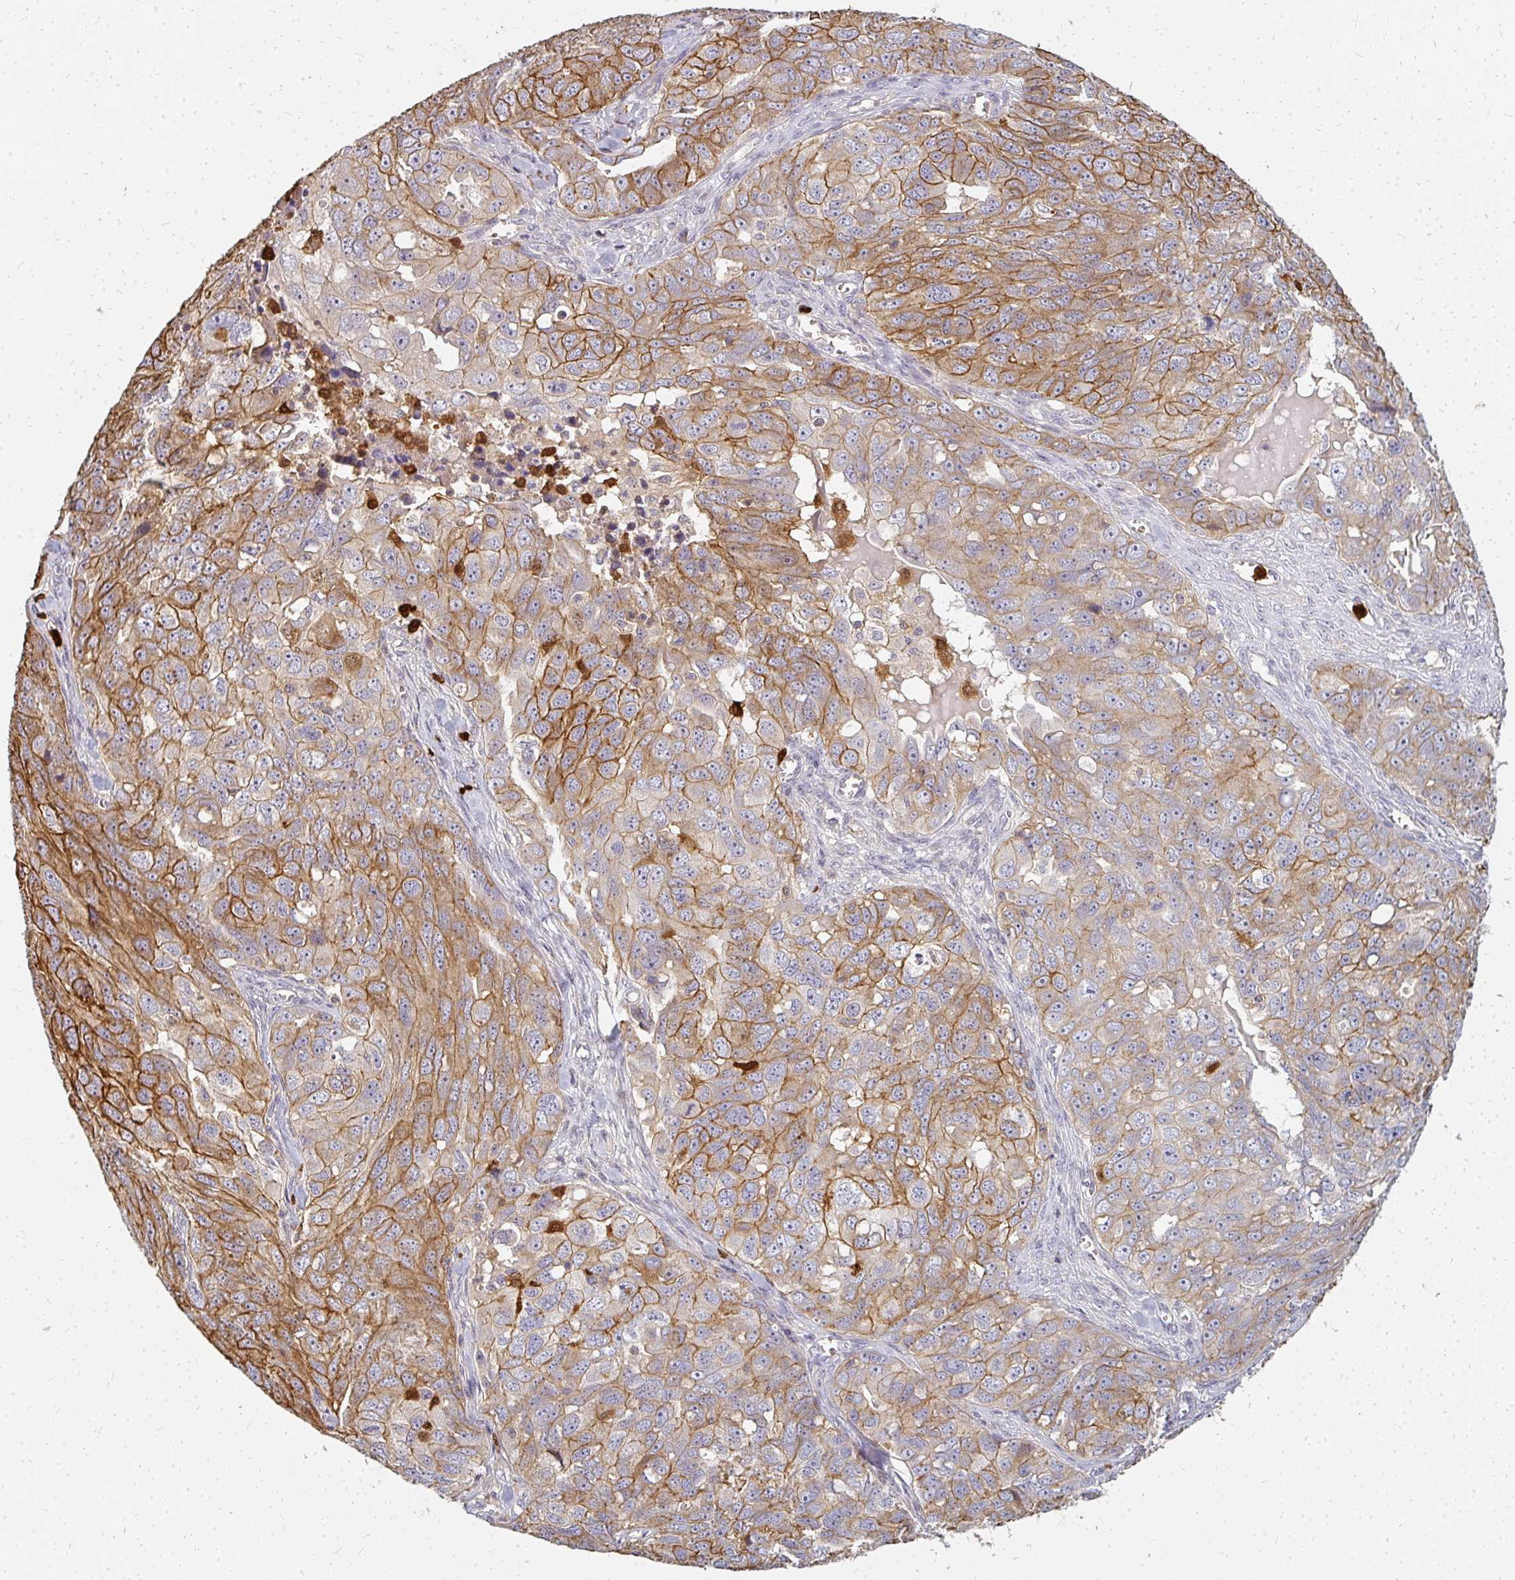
{"staining": {"intensity": "moderate", "quantity": "25%-75%", "location": "cytoplasmic/membranous"}, "tissue": "ovarian cancer", "cell_type": "Tumor cells", "image_type": "cancer", "snomed": [{"axis": "morphology", "description": "Carcinoma, endometroid"}, {"axis": "topography", "description": "Ovary"}], "caption": "Ovarian endometroid carcinoma was stained to show a protein in brown. There is medium levels of moderate cytoplasmic/membranous staining in approximately 25%-75% of tumor cells.", "gene": "CNTRL", "patient": {"sex": "female", "age": 70}}